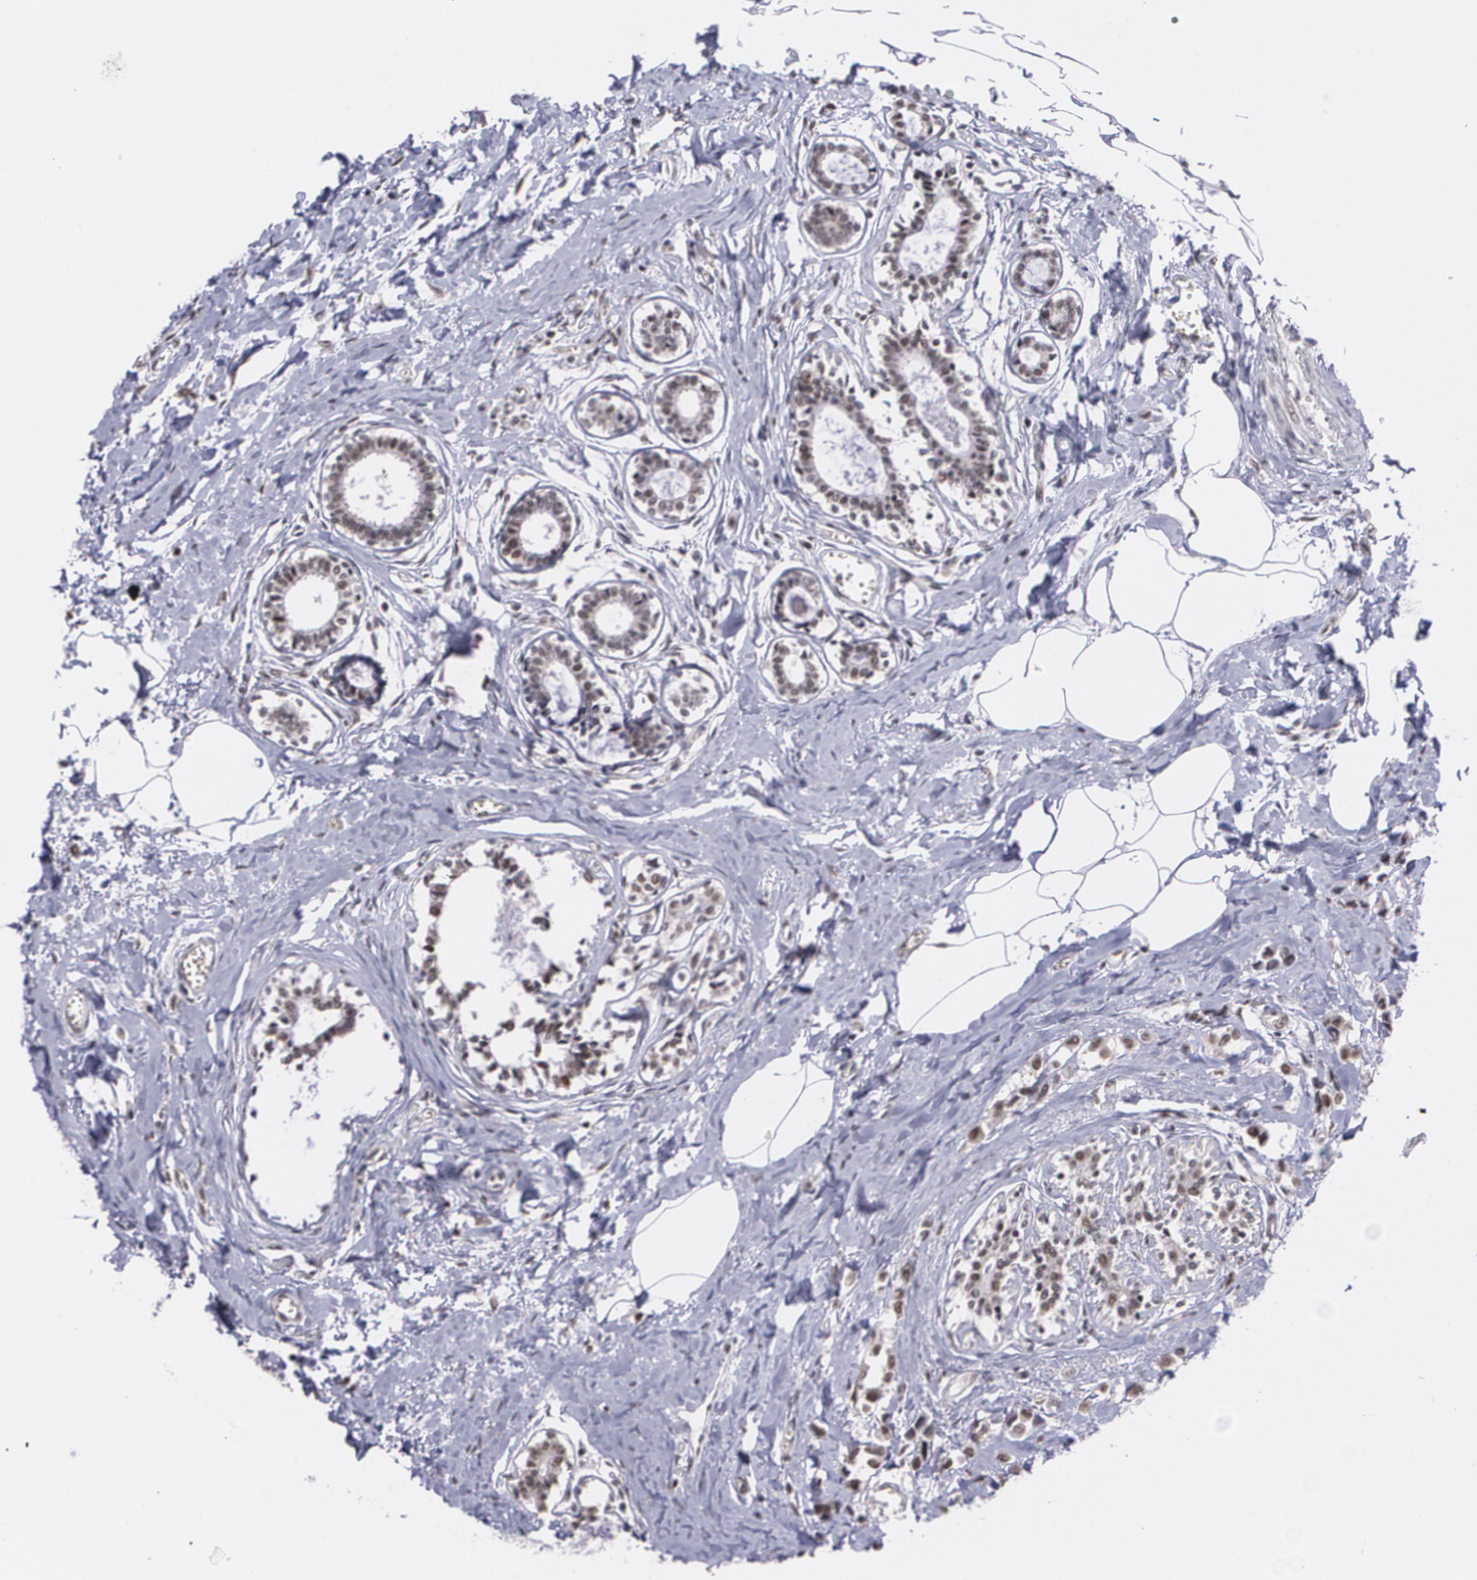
{"staining": {"intensity": "weak", "quantity": ">75%", "location": "cytoplasmic/membranous,nuclear"}, "tissue": "breast cancer", "cell_type": "Tumor cells", "image_type": "cancer", "snomed": [{"axis": "morphology", "description": "Lobular carcinoma"}, {"axis": "topography", "description": "Breast"}], "caption": "Weak cytoplasmic/membranous and nuclear expression is present in about >75% of tumor cells in breast cancer (lobular carcinoma). (DAB (3,3'-diaminobenzidine) IHC, brown staining for protein, blue staining for nuclei).", "gene": "C6orf15", "patient": {"sex": "female", "age": 51}}